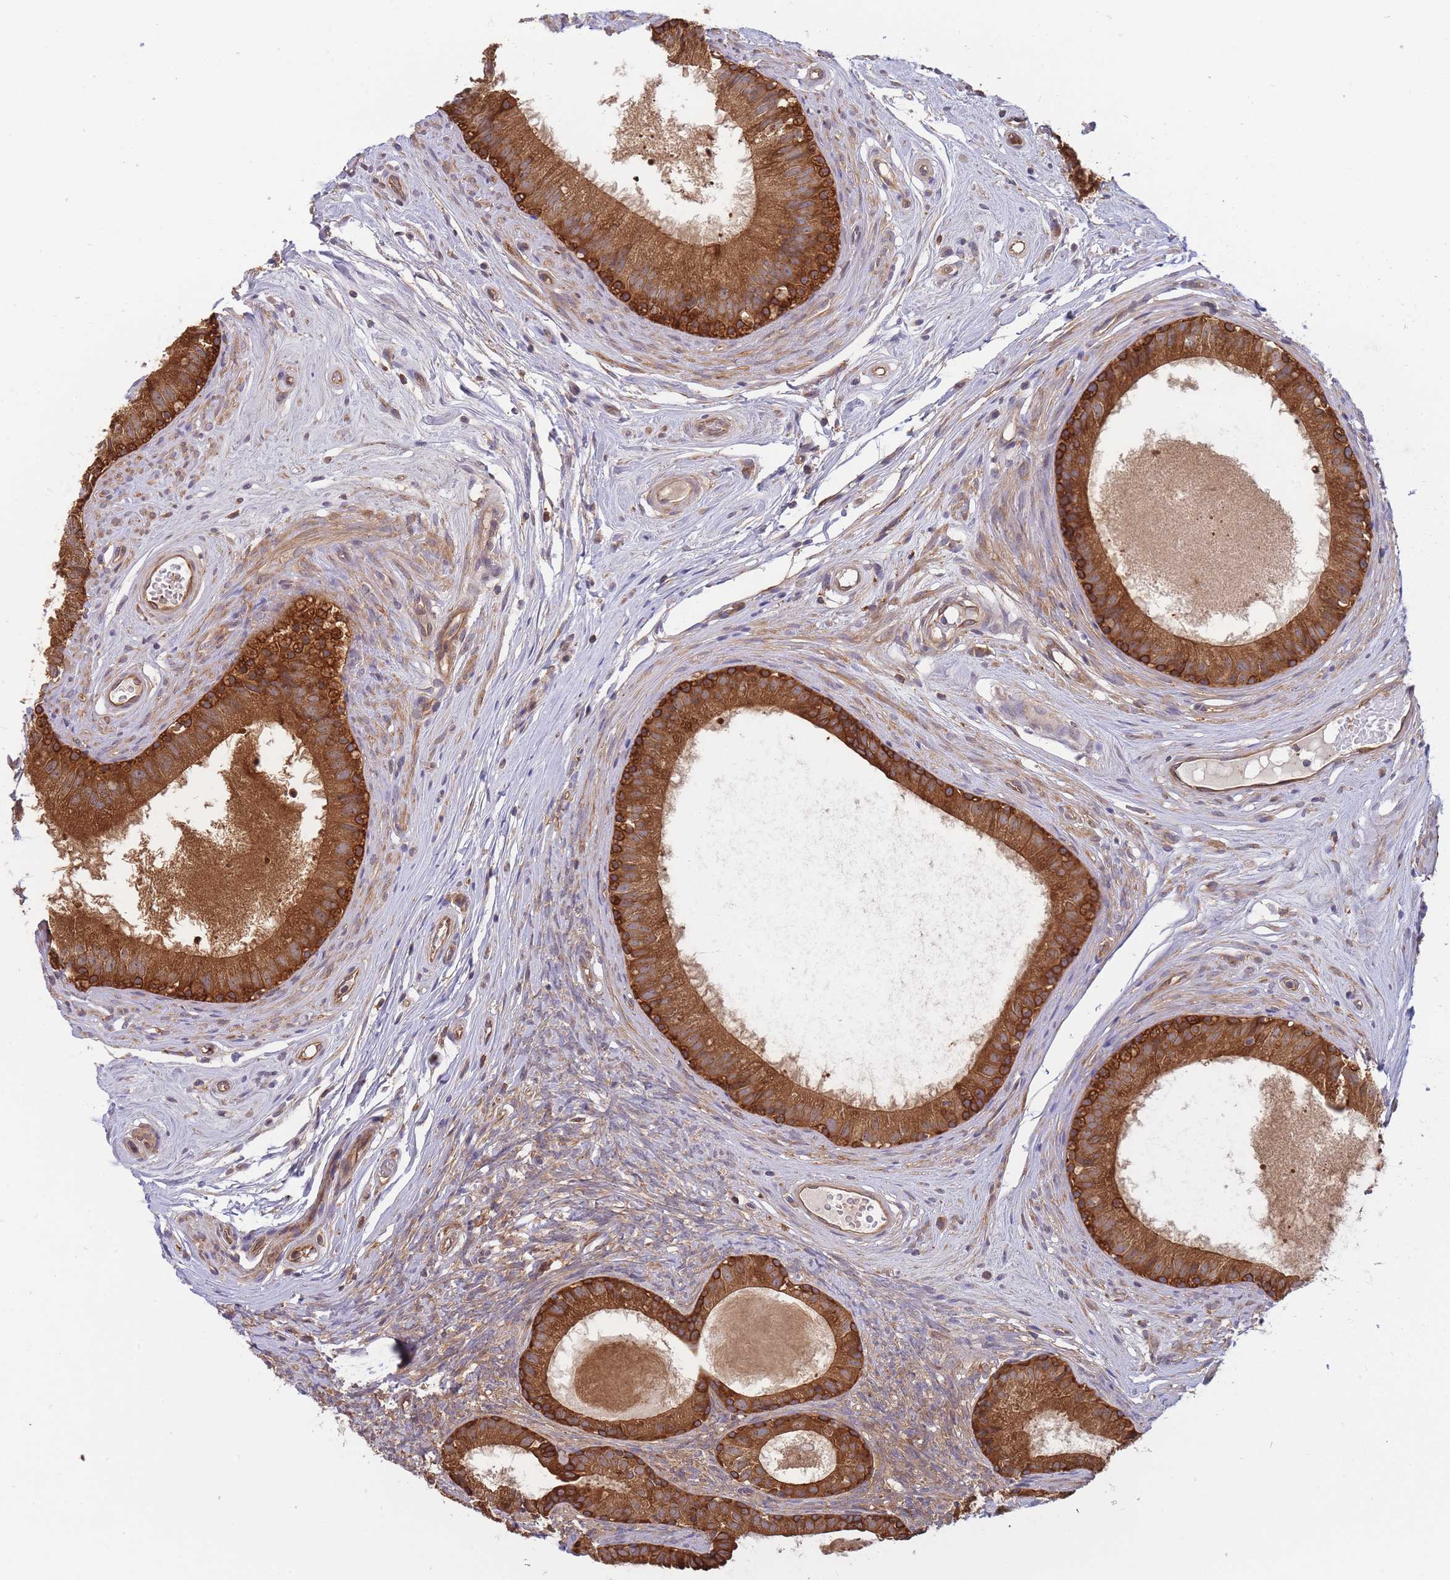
{"staining": {"intensity": "strong", "quantity": ">75%", "location": "cytoplasmic/membranous"}, "tissue": "epididymis", "cell_type": "Glandular cells", "image_type": "normal", "snomed": [{"axis": "morphology", "description": "Normal tissue, NOS"}, {"axis": "topography", "description": "Epididymis"}], "caption": "A brown stain shows strong cytoplasmic/membranous positivity of a protein in glandular cells of normal human epididymis.", "gene": "SLC4A9", "patient": {"sex": "male", "age": 74}}